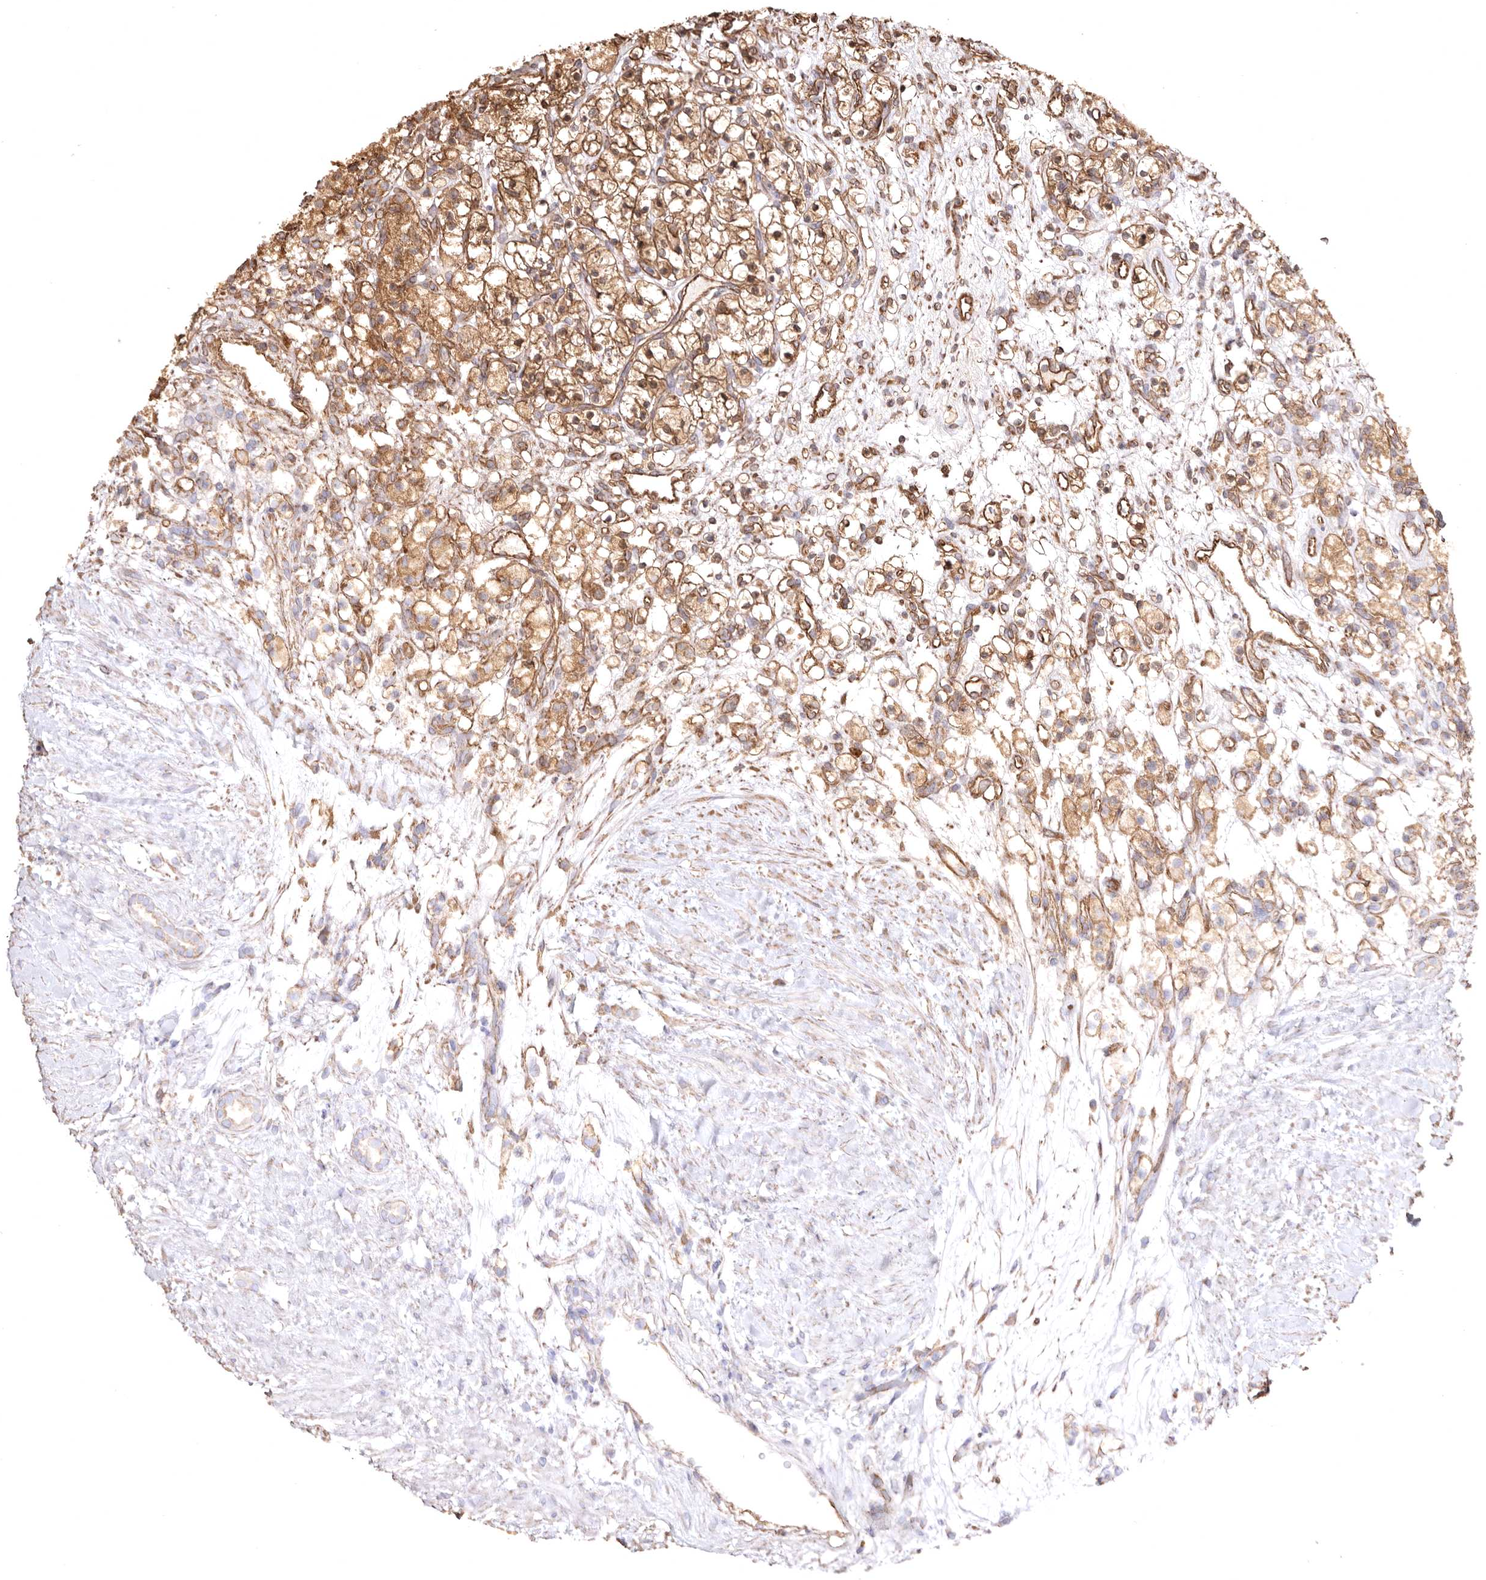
{"staining": {"intensity": "moderate", "quantity": ">75%", "location": "cytoplasmic/membranous"}, "tissue": "renal cancer", "cell_type": "Tumor cells", "image_type": "cancer", "snomed": [{"axis": "morphology", "description": "Adenocarcinoma, NOS"}, {"axis": "topography", "description": "Kidney"}], "caption": "Renal adenocarcinoma tissue displays moderate cytoplasmic/membranous expression in approximately >75% of tumor cells, visualized by immunohistochemistry.", "gene": "MACC1", "patient": {"sex": "female", "age": 57}}